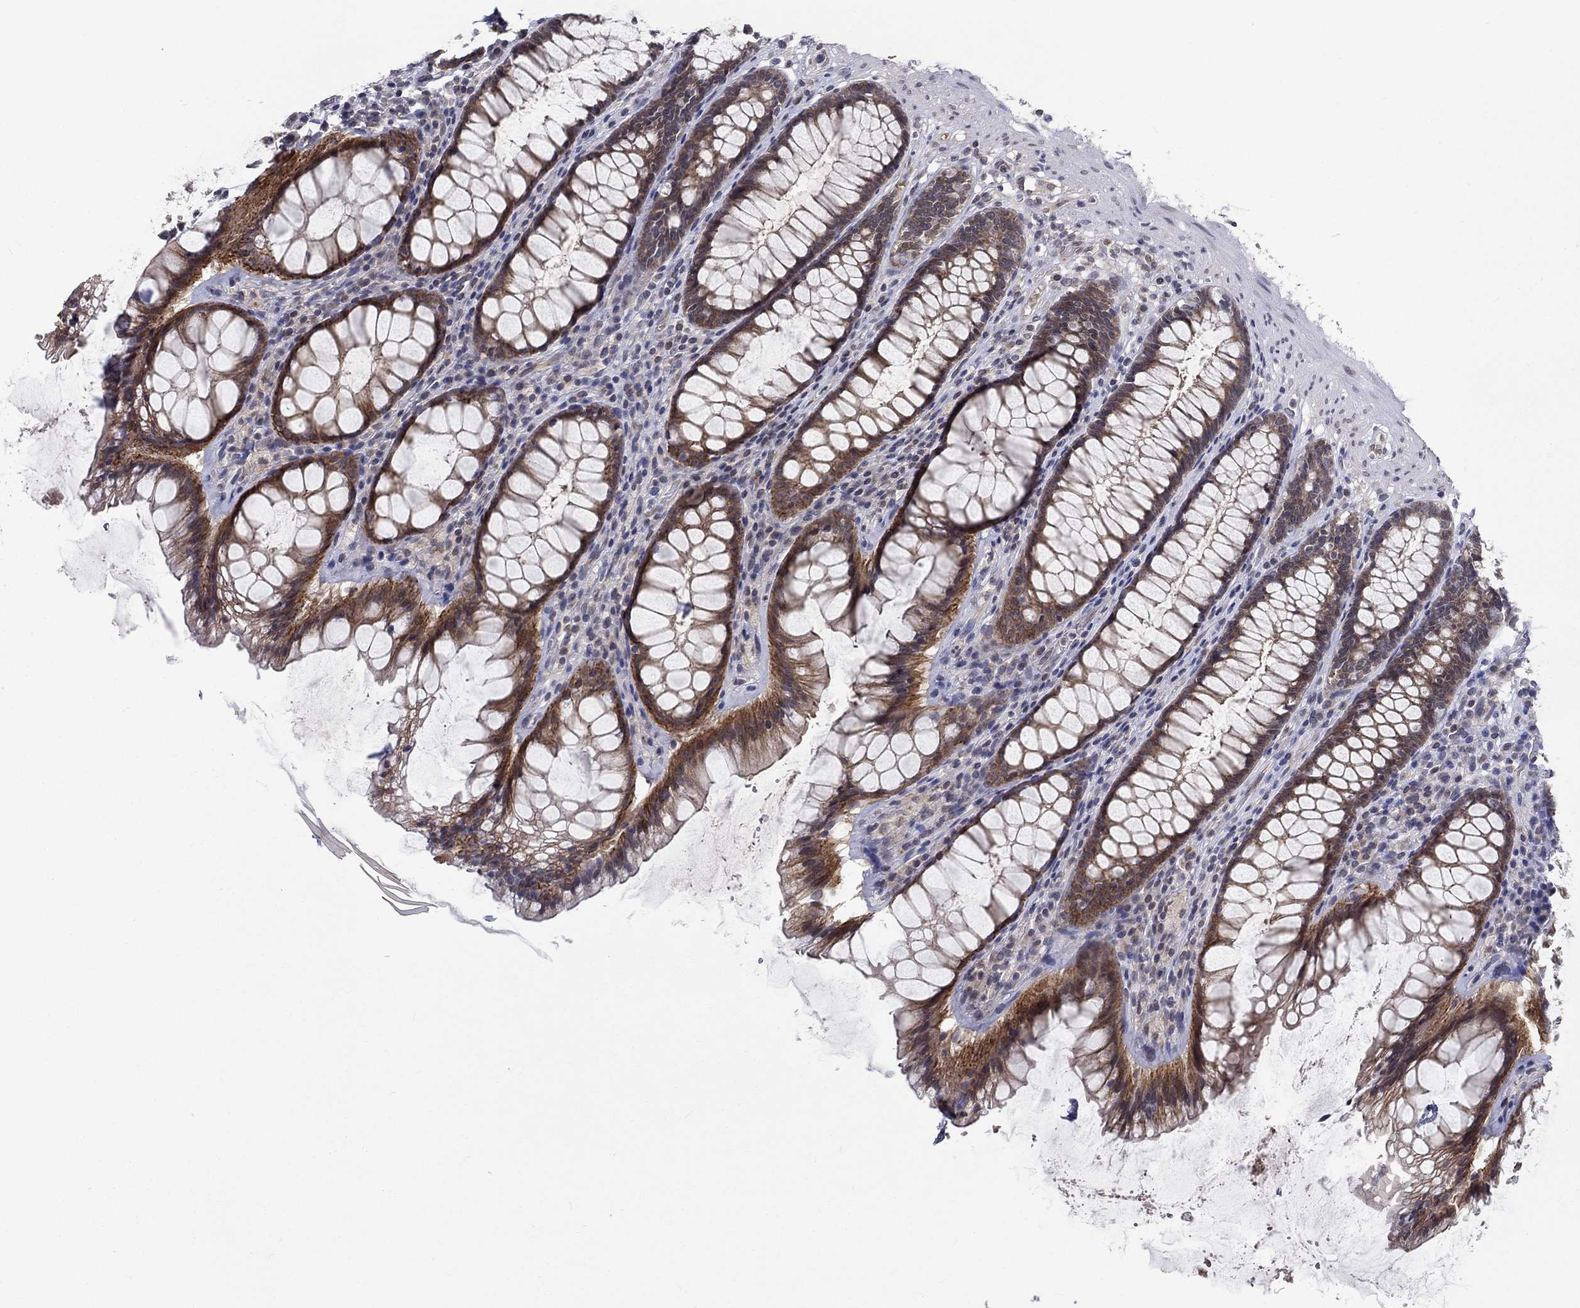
{"staining": {"intensity": "strong", "quantity": ">75%", "location": "cytoplasmic/membranous"}, "tissue": "rectum", "cell_type": "Glandular cells", "image_type": "normal", "snomed": [{"axis": "morphology", "description": "Normal tissue, NOS"}, {"axis": "topography", "description": "Rectum"}], "caption": "Strong cytoplasmic/membranous protein positivity is seen in about >75% of glandular cells in rectum. (DAB = brown stain, brightfield microscopy at high magnification).", "gene": "CETN3", "patient": {"sex": "male", "age": 72}}